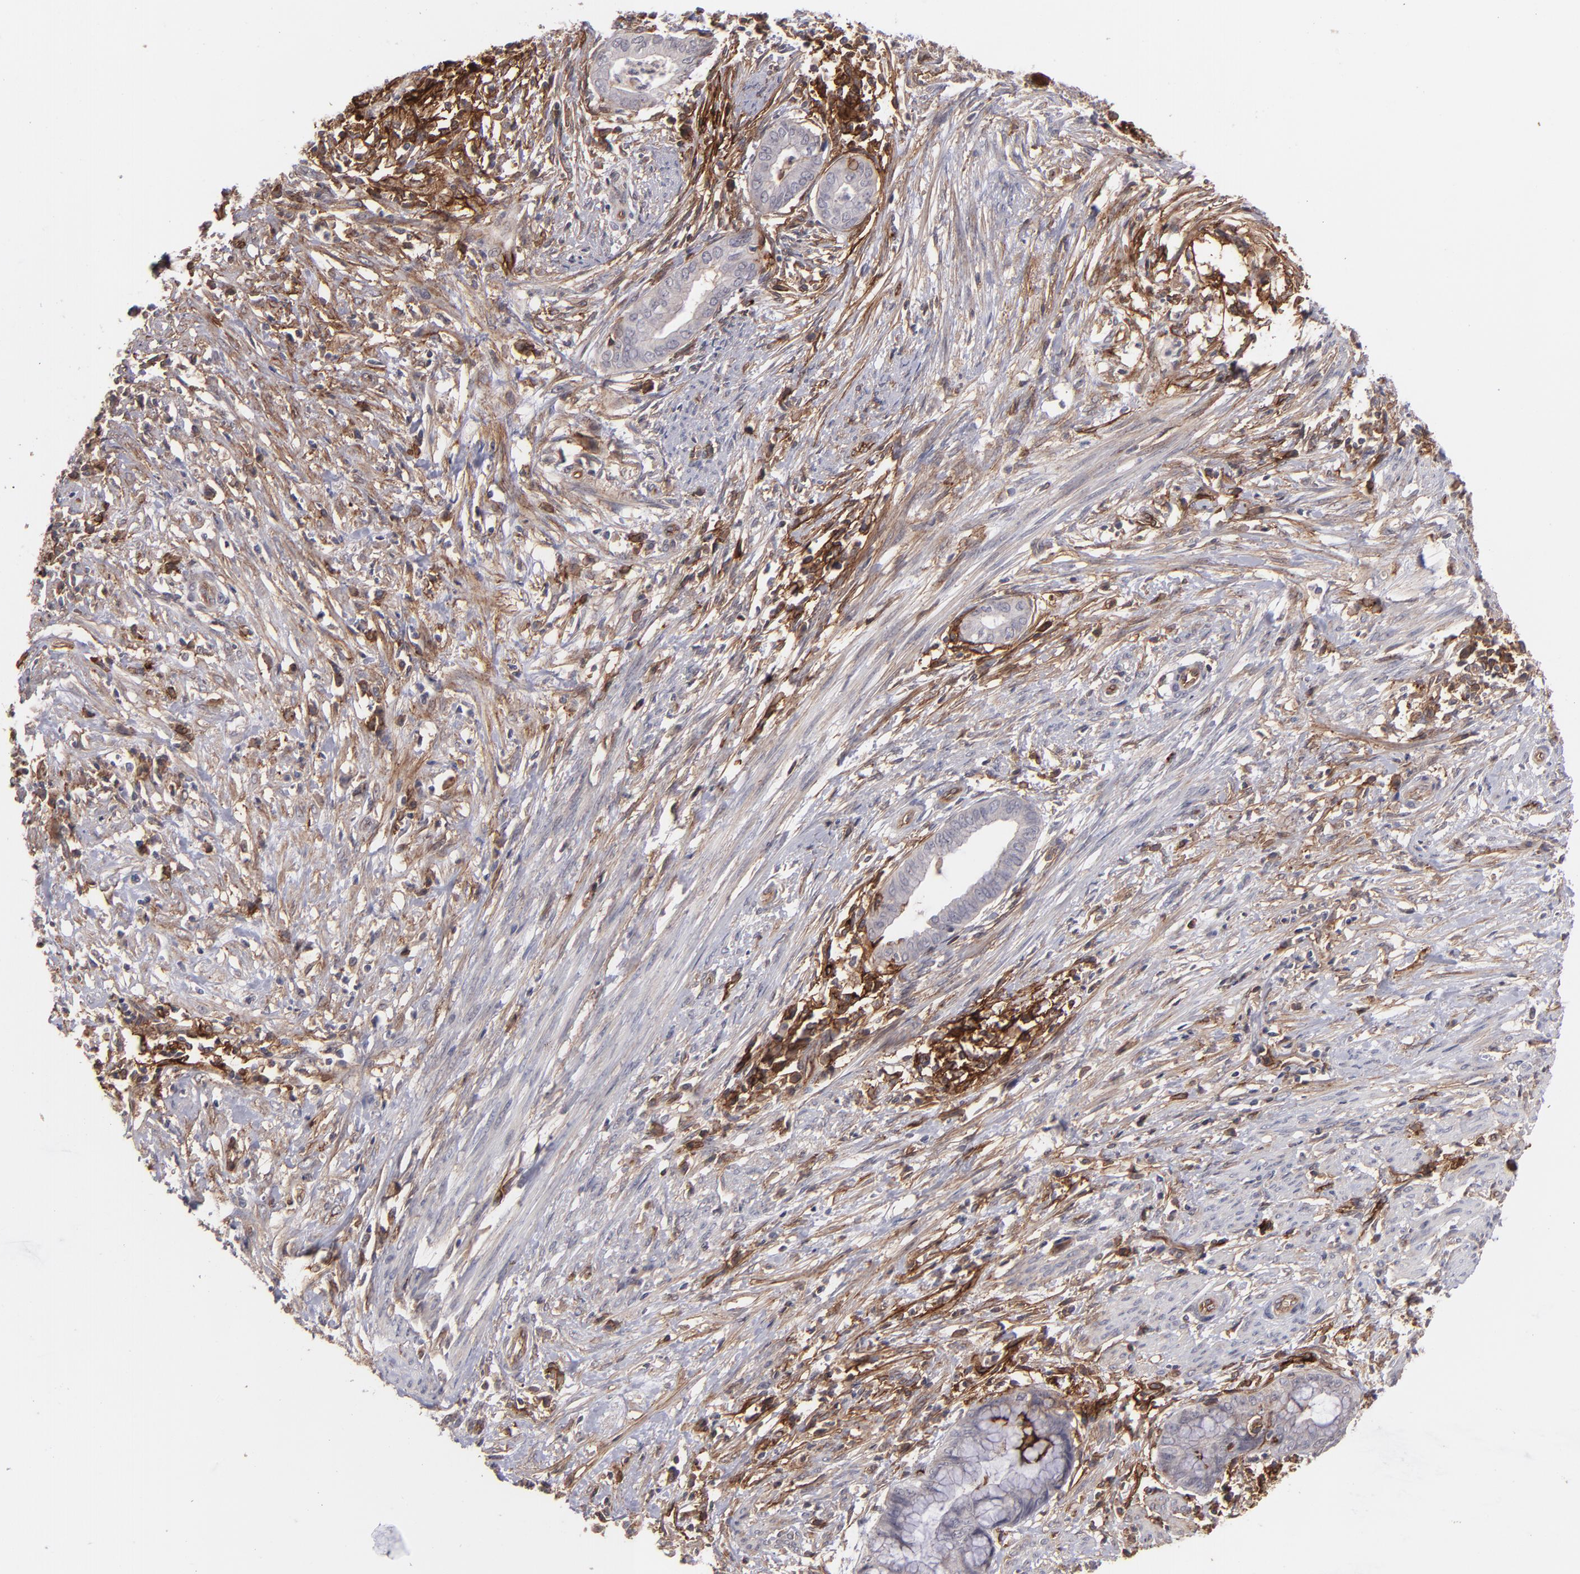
{"staining": {"intensity": "negative", "quantity": "none", "location": "none"}, "tissue": "endometrial cancer", "cell_type": "Tumor cells", "image_type": "cancer", "snomed": [{"axis": "morphology", "description": "Necrosis, NOS"}, {"axis": "morphology", "description": "Adenocarcinoma, NOS"}, {"axis": "topography", "description": "Endometrium"}], "caption": "IHC of human endometrial cancer (adenocarcinoma) exhibits no staining in tumor cells.", "gene": "ICAM1", "patient": {"sex": "female", "age": 79}}